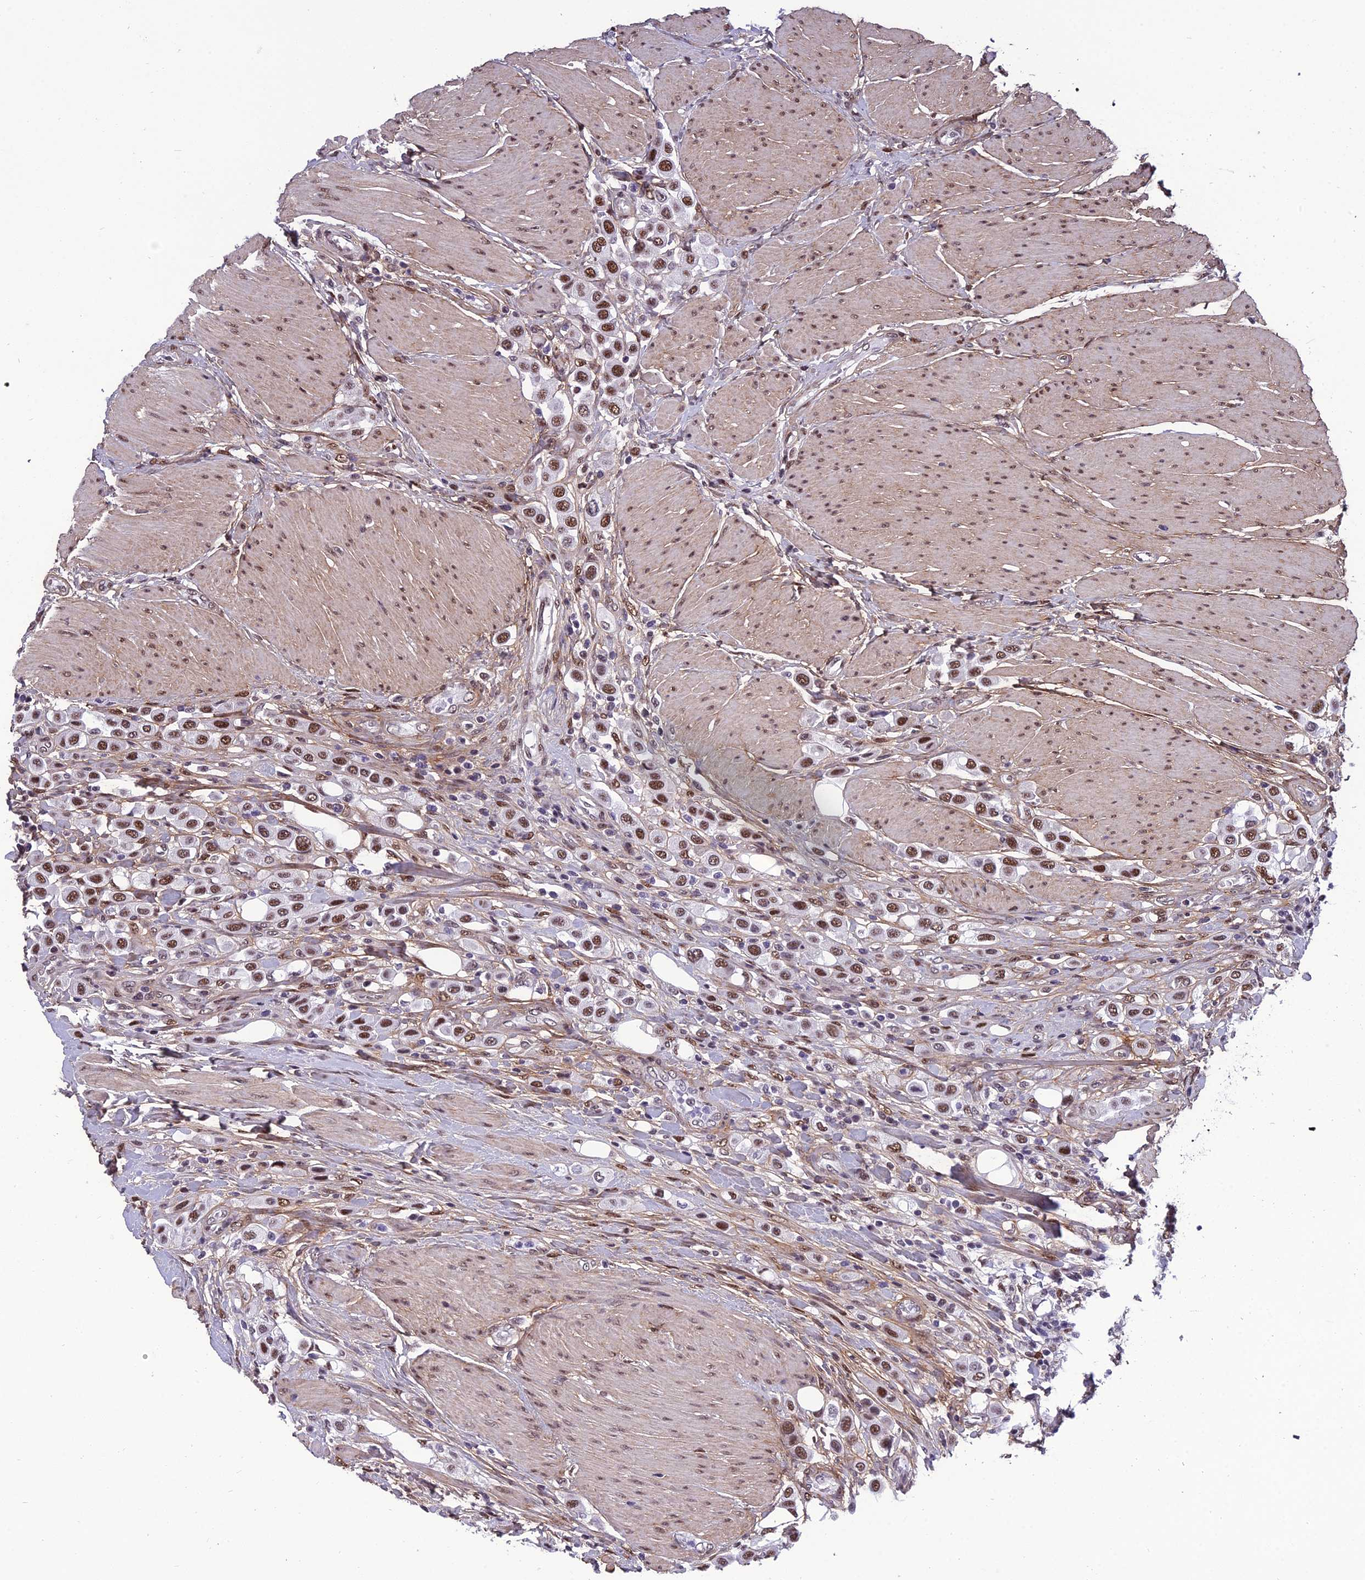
{"staining": {"intensity": "moderate", "quantity": ">75%", "location": "nuclear"}, "tissue": "urothelial cancer", "cell_type": "Tumor cells", "image_type": "cancer", "snomed": [{"axis": "morphology", "description": "Urothelial carcinoma, High grade"}, {"axis": "topography", "description": "Urinary bladder"}], "caption": "This image displays IHC staining of urothelial carcinoma (high-grade), with medium moderate nuclear expression in approximately >75% of tumor cells.", "gene": "RSRC1", "patient": {"sex": "male", "age": 50}}